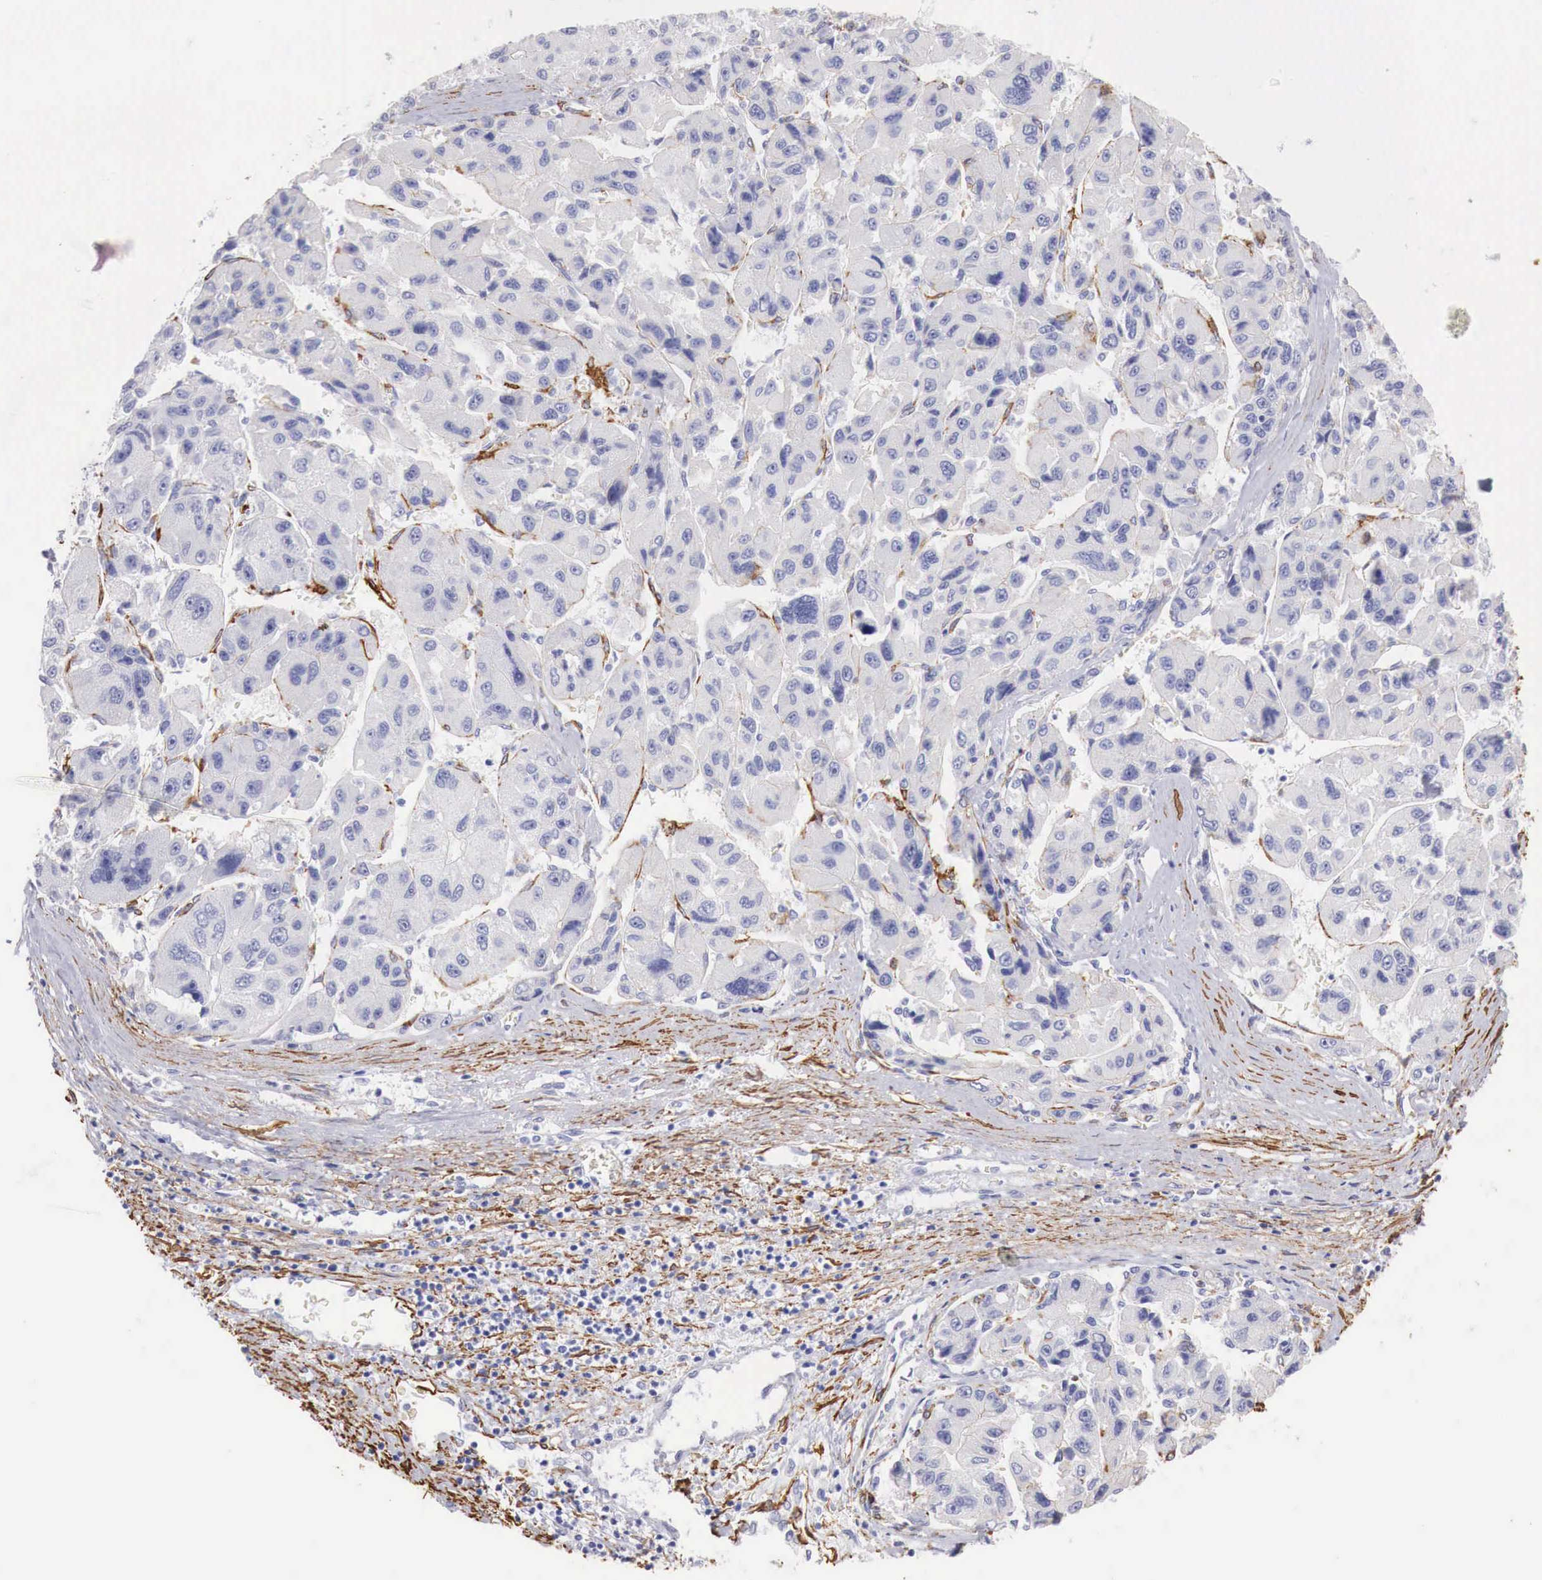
{"staining": {"intensity": "negative", "quantity": "none", "location": "none"}, "tissue": "liver cancer", "cell_type": "Tumor cells", "image_type": "cancer", "snomed": [{"axis": "morphology", "description": "Carcinoma, Hepatocellular, NOS"}, {"axis": "topography", "description": "Liver"}], "caption": "Tumor cells are negative for protein expression in human liver cancer (hepatocellular carcinoma). (Immunohistochemistry (ihc), brightfield microscopy, high magnification).", "gene": "TPM1", "patient": {"sex": "male", "age": 64}}